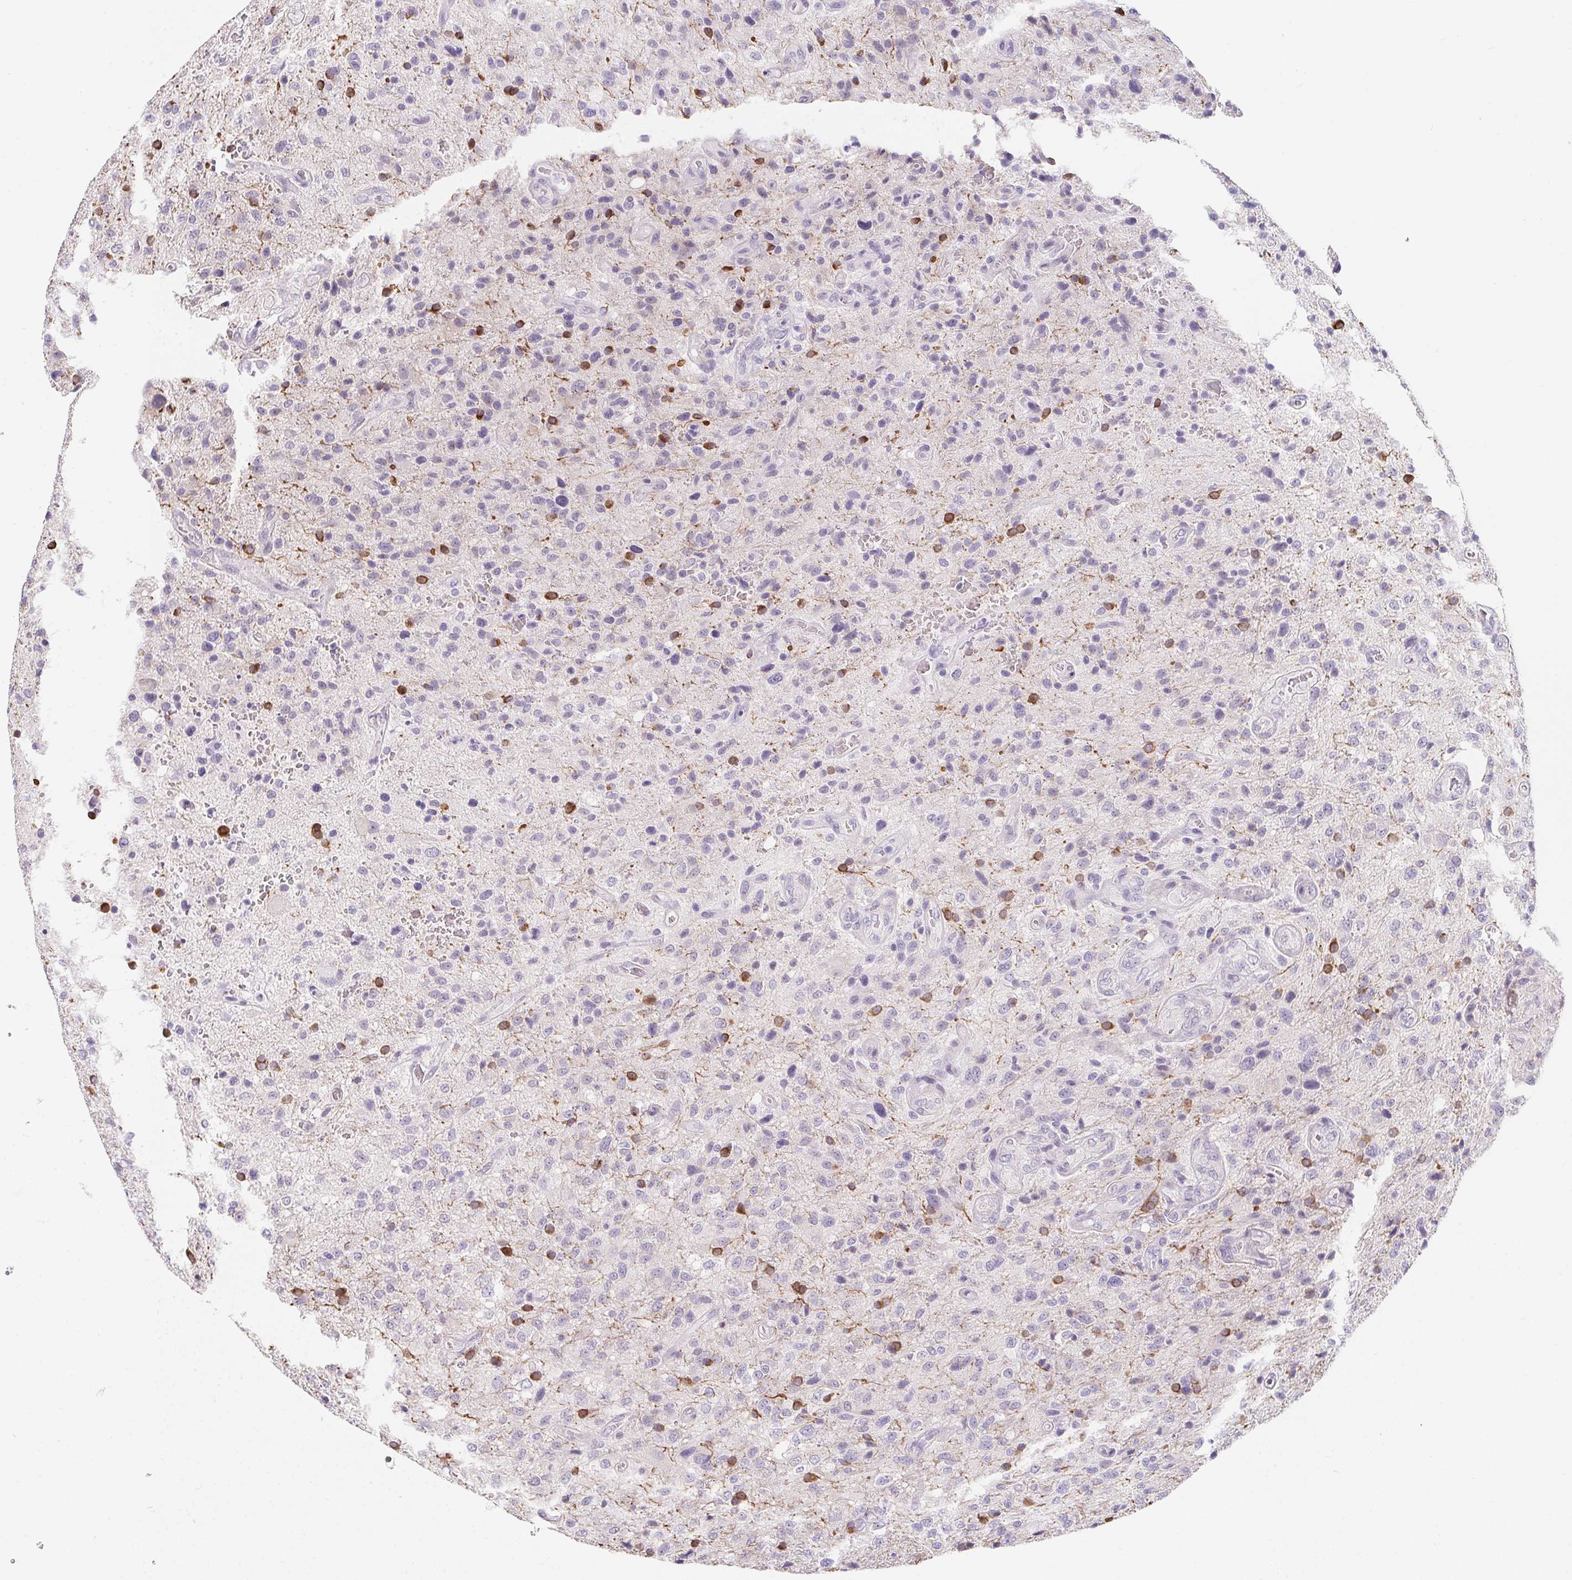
{"staining": {"intensity": "moderate", "quantity": "<25%", "location": "cytoplasmic/membranous"}, "tissue": "glioma", "cell_type": "Tumor cells", "image_type": "cancer", "snomed": [{"axis": "morphology", "description": "Glioma, malignant, Low grade"}, {"axis": "topography", "description": "Brain"}], "caption": "Glioma tissue shows moderate cytoplasmic/membranous positivity in approximately <25% of tumor cells, visualized by immunohistochemistry.", "gene": "MAP1A", "patient": {"sex": "male", "age": 66}}